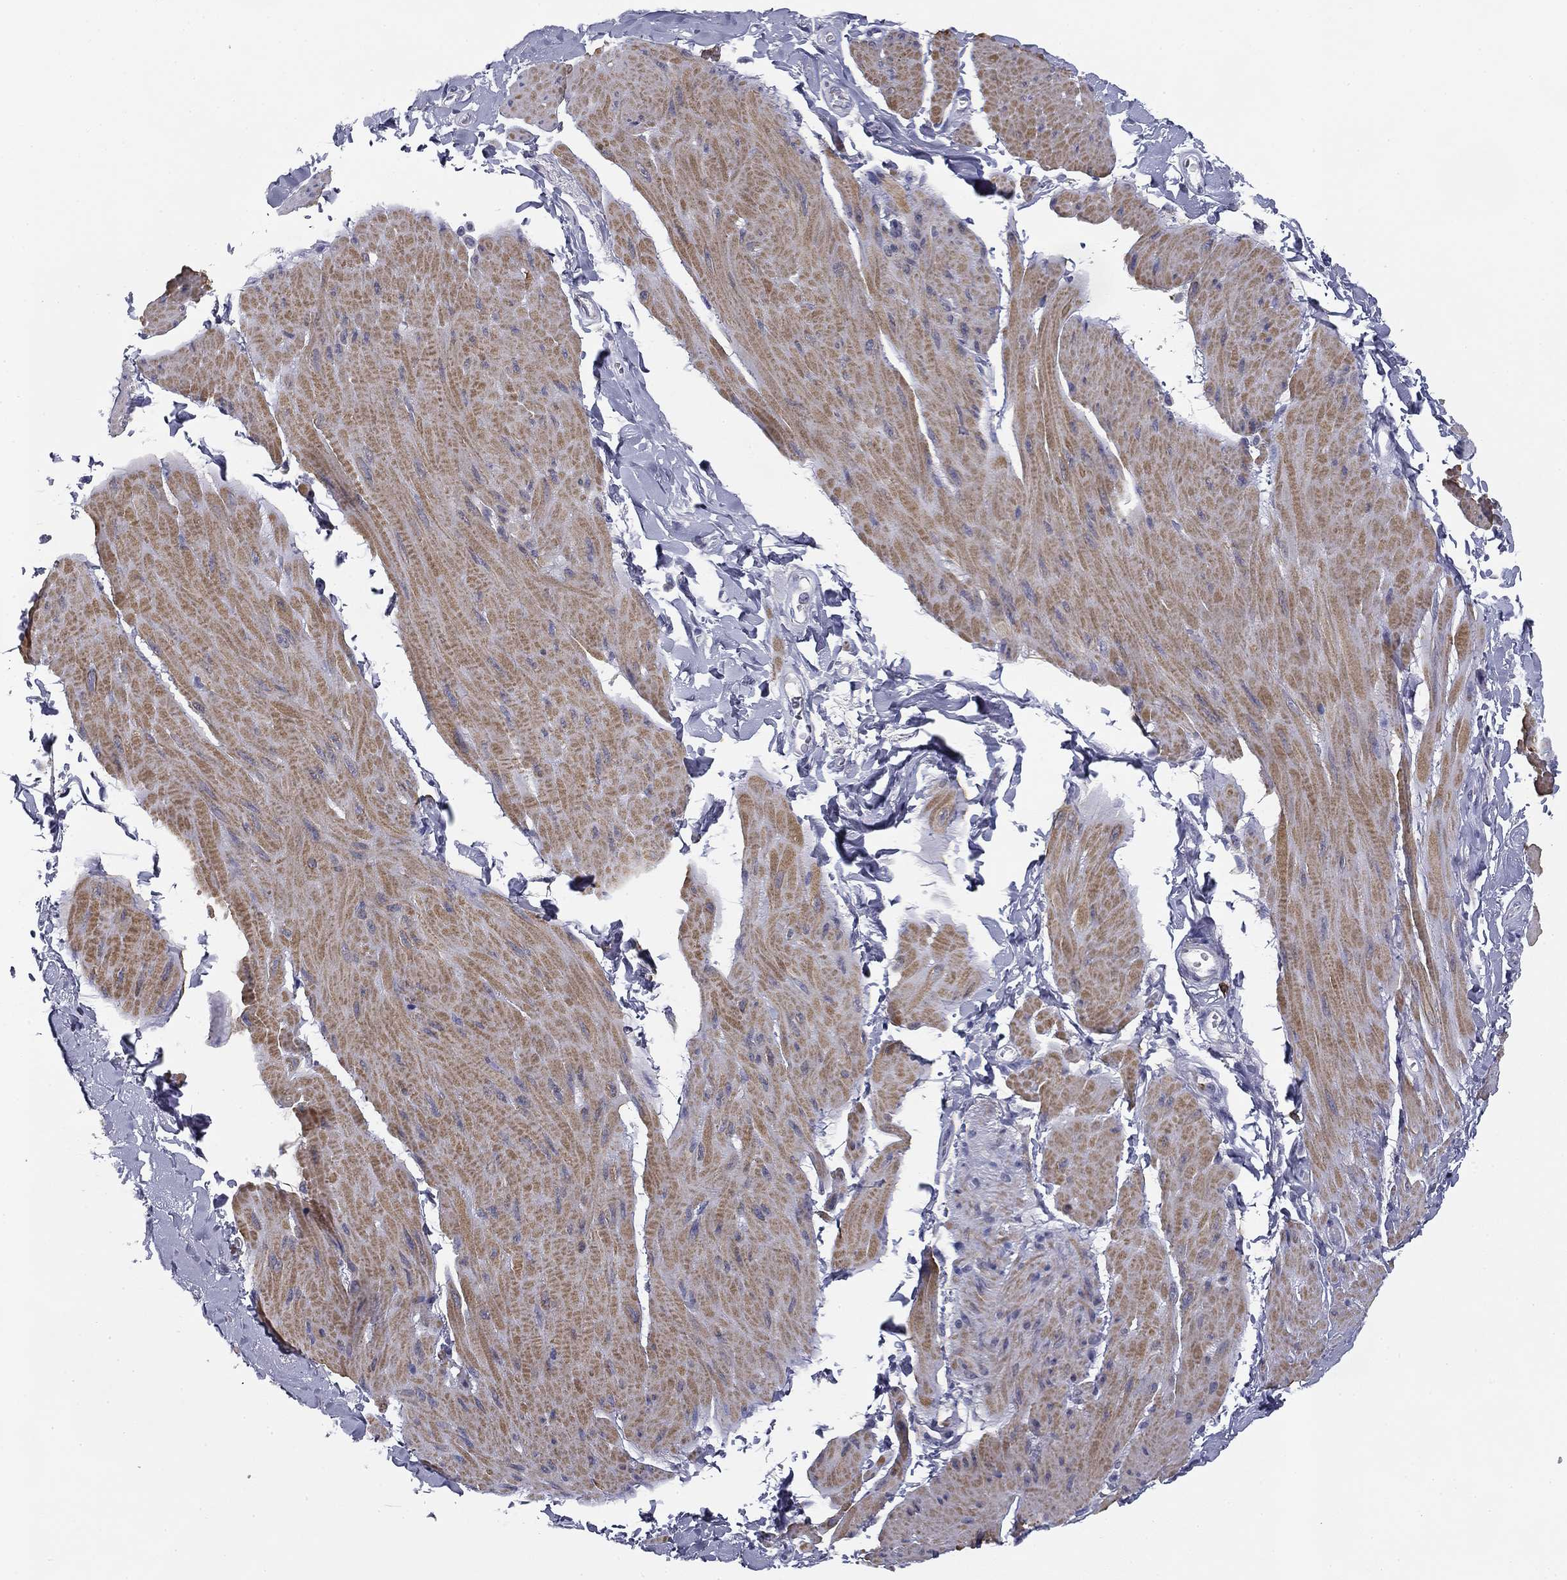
{"staining": {"intensity": "weak", "quantity": "25%-75%", "location": "cytoplasmic/membranous"}, "tissue": "smooth muscle", "cell_type": "Smooth muscle cells", "image_type": "normal", "snomed": [{"axis": "morphology", "description": "Normal tissue, NOS"}, {"axis": "topography", "description": "Adipose tissue"}, {"axis": "topography", "description": "Smooth muscle"}, {"axis": "topography", "description": "Peripheral nerve tissue"}], "caption": "IHC (DAB) staining of normal smooth muscle exhibits weak cytoplasmic/membranous protein staining in approximately 25%-75% of smooth muscle cells.", "gene": "TRAT1", "patient": {"sex": "male", "age": 83}}